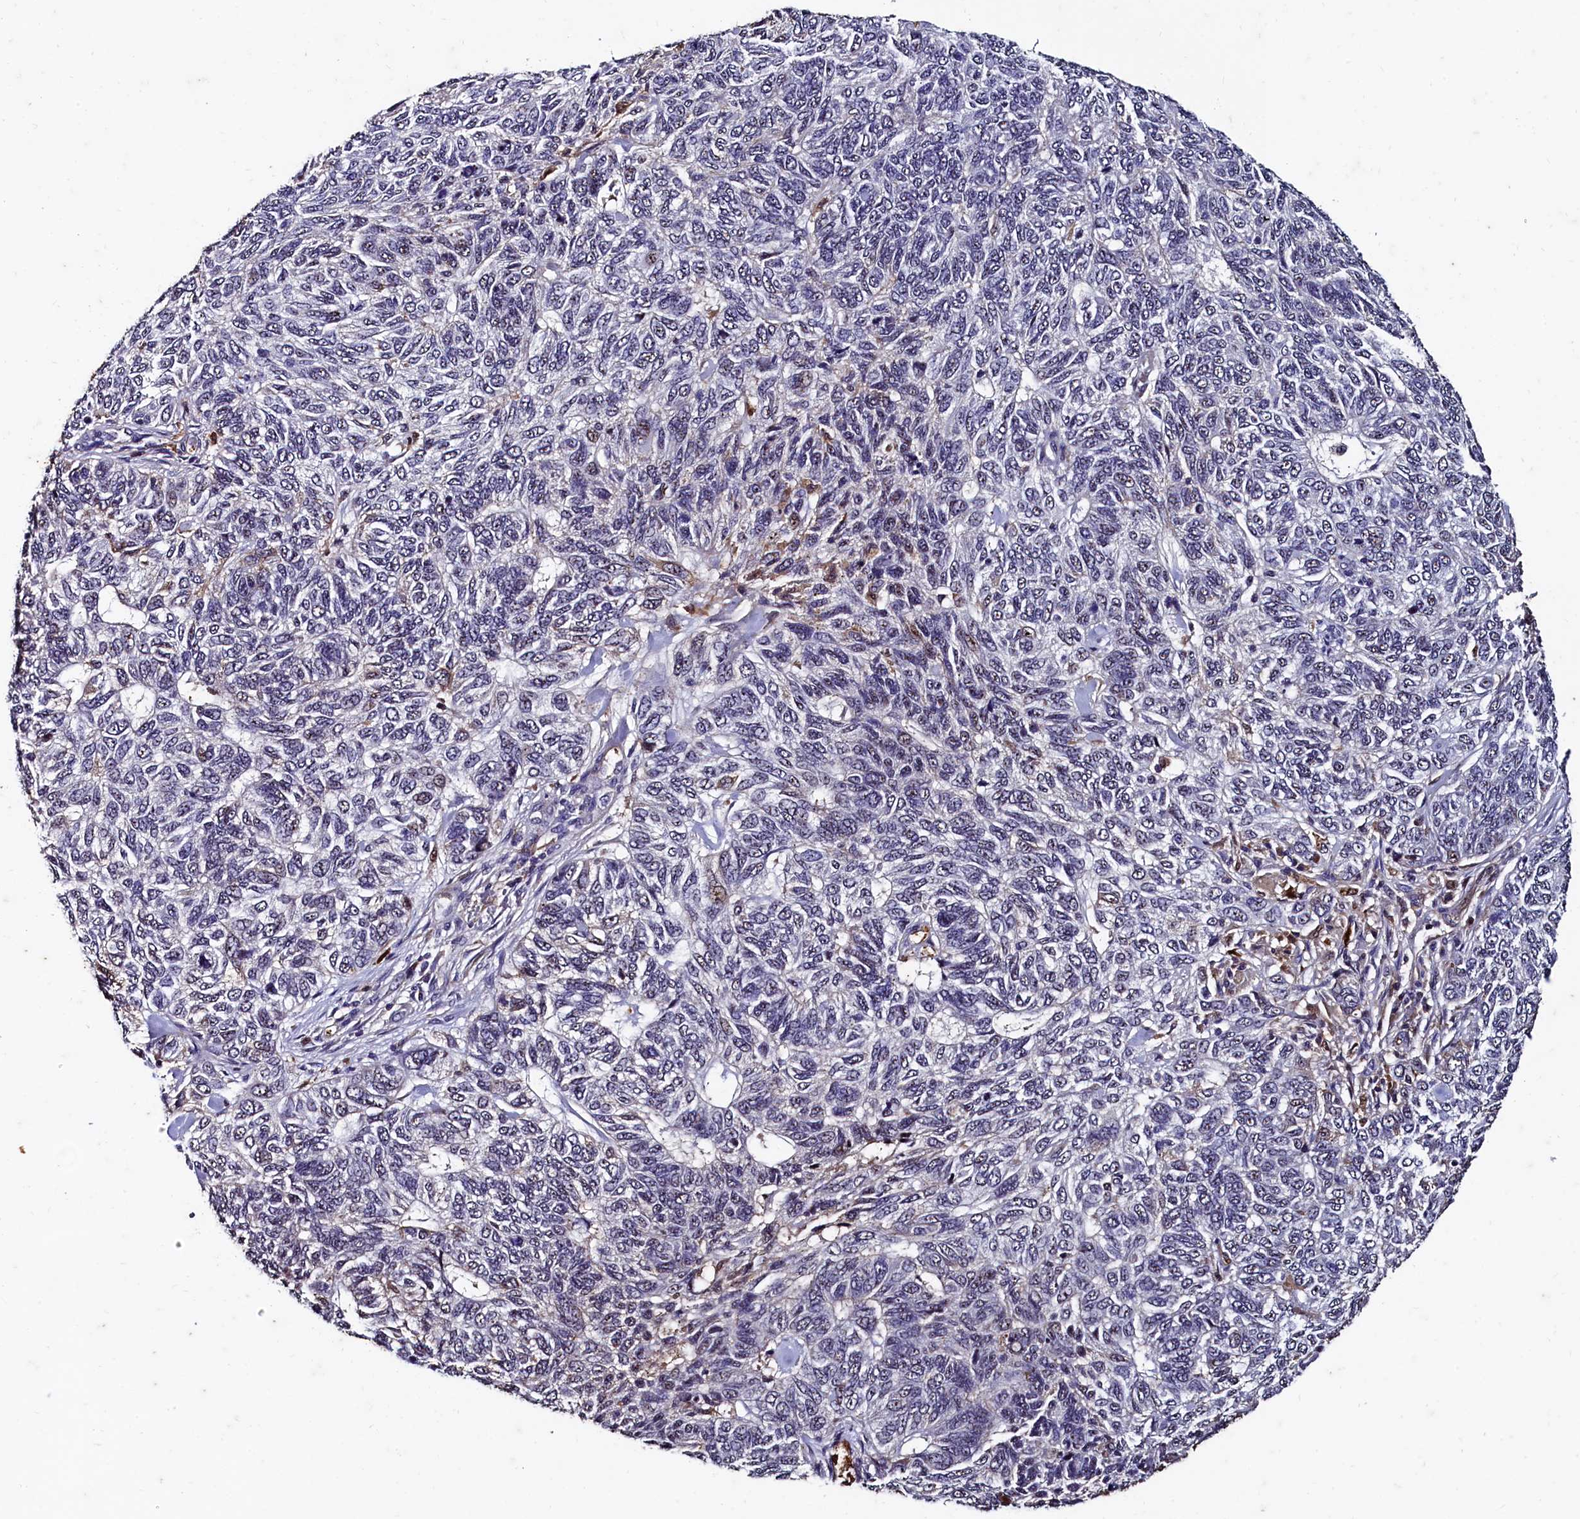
{"staining": {"intensity": "negative", "quantity": "none", "location": "none"}, "tissue": "skin cancer", "cell_type": "Tumor cells", "image_type": "cancer", "snomed": [{"axis": "morphology", "description": "Basal cell carcinoma"}, {"axis": "topography", "description": "Skin"}], "caption": "Skin cancer was stained to show a protein in brown. There is no significant staining in tumor cells.", "gene": "CSTPP1", "patient": {"sex": "female", "age": 65}}